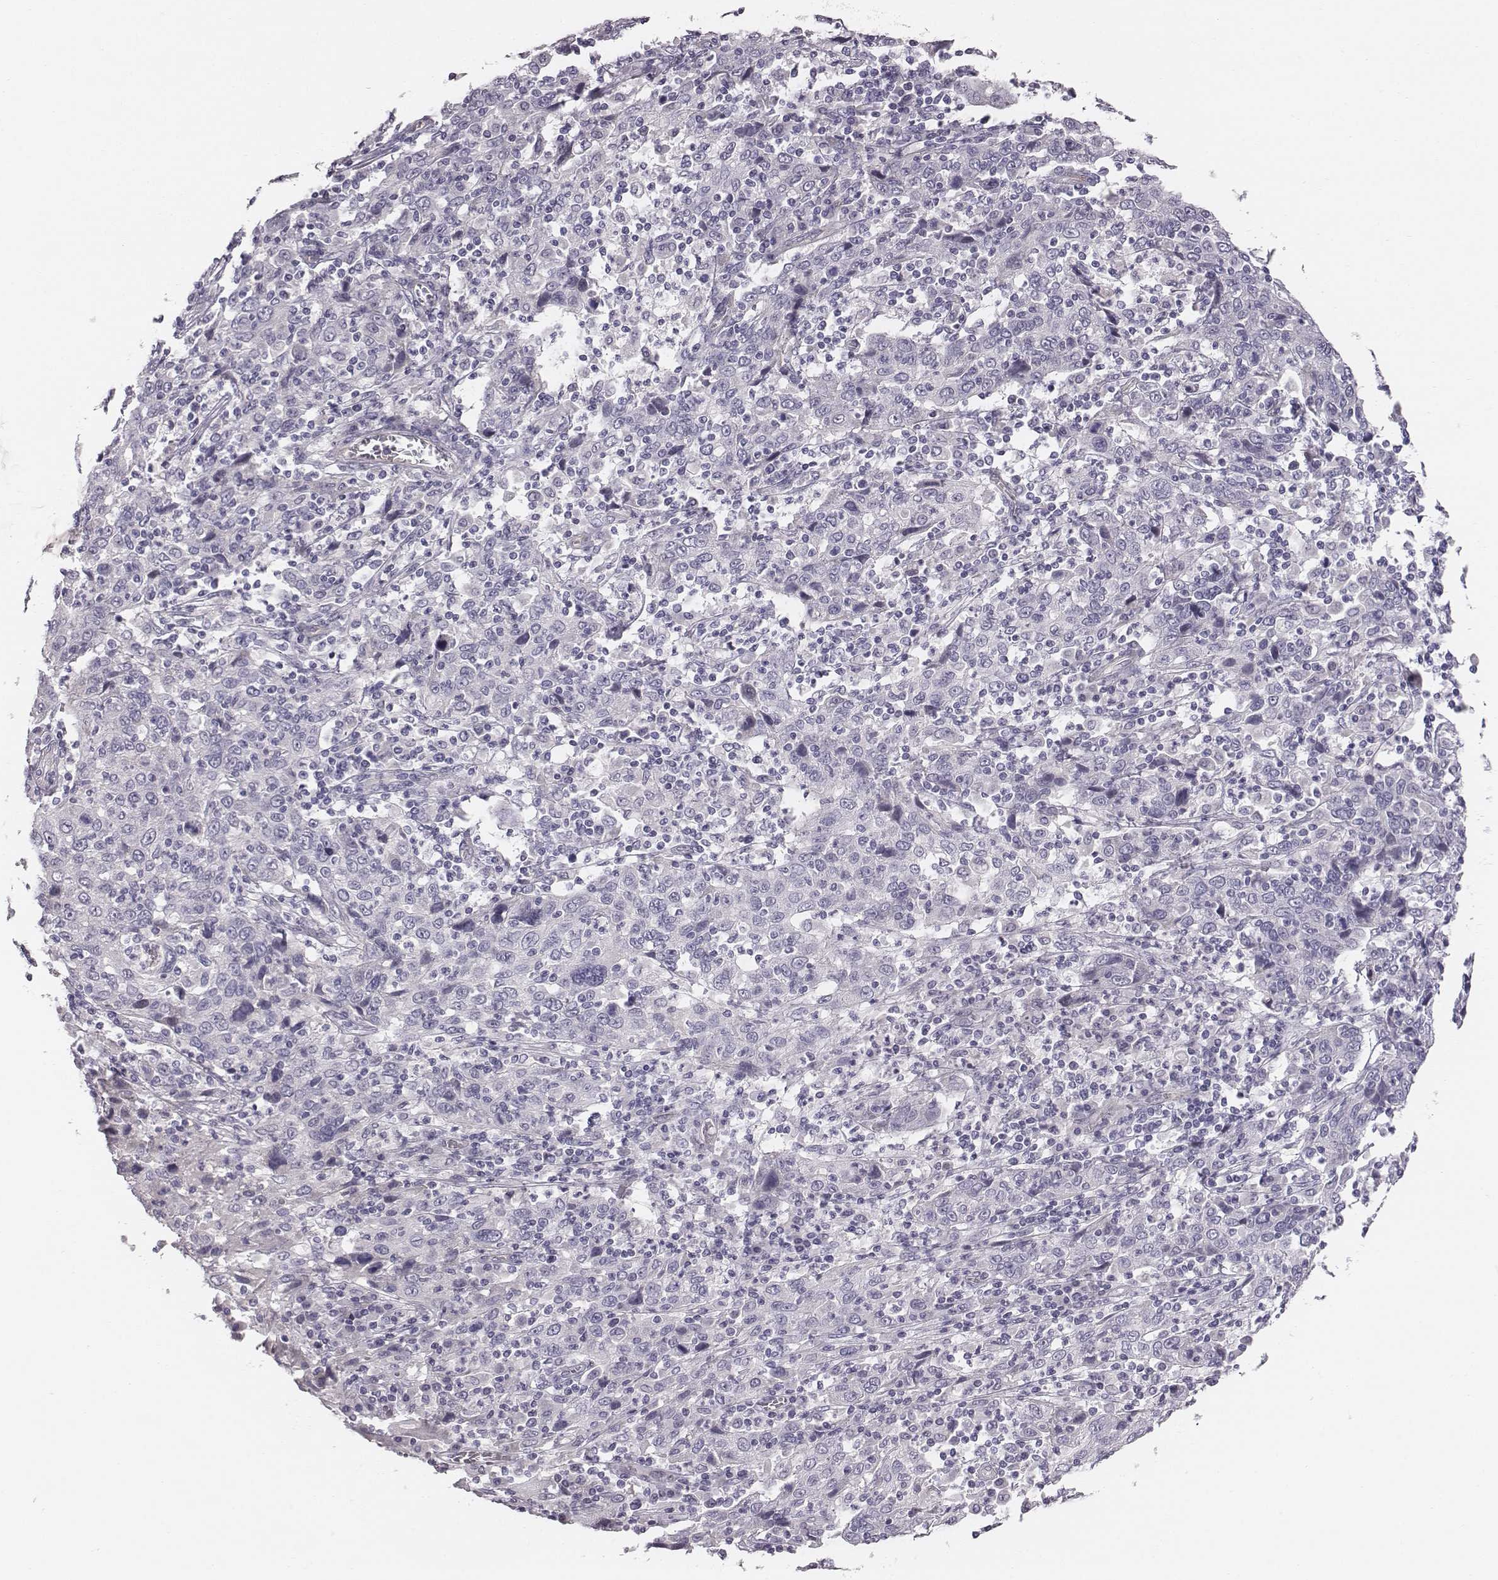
{"staining": {"intensity": "negative", "quantity": "none", "location": "none"}, "tissue": "cervical cancer", "cell_type": "Tumor cells", "image_type": "cancer", "snomed": [{"axis": "morphology", "description": "Squamous cell carcinoma, NOS"}, {"axis": "topography", "description": "Cervix"}], "caption": "This micrograph is of cervical cancer stained with IHC to label a protein in brown with the nuclei are counter-stained blue. There is no staining in tumor cells. (DAB immunohistochemistry, high magnification).", "gene": "CACNG4", "patient": {"sex": "female", "age": 46}}